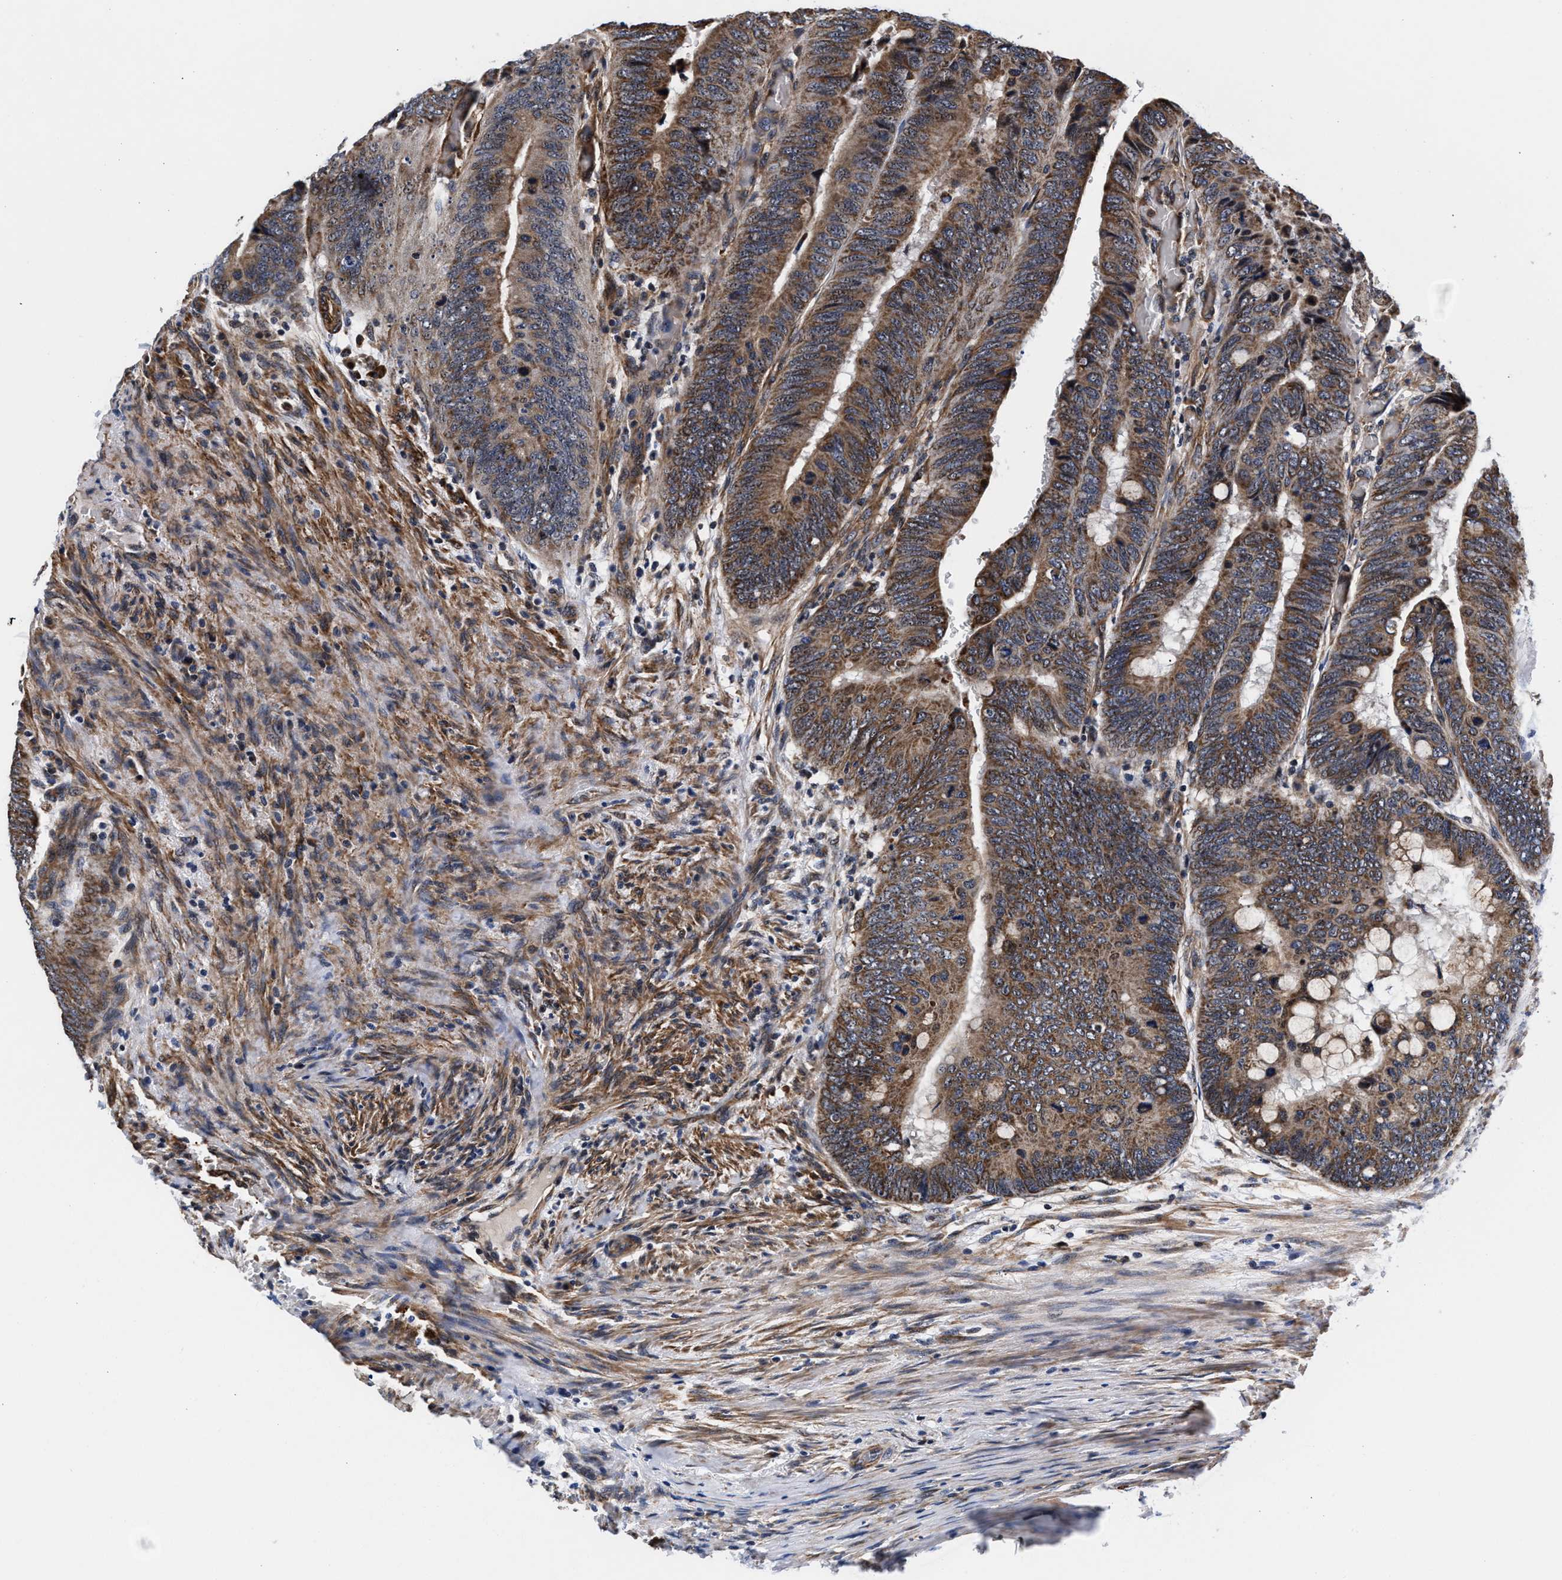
{"staining": {"intensity": "moderate", "quantity": ">75%", "location": "cytoplasmic/membranous"}, "tissue": "colorectal cancer", "cell_type": "Tumor cells", "image_type": "cancer", "snomed": [{"axis": "morphology", "description": "Normal tissue, NOS"}, {"axis": "morphology", "description": "Adenocarcinoma, NOS"}, {"axis": "topography", "description": "Rectum"}, {"axis": "topography", "description": "Peripheral nerve tissue"}], "caption": "This photomicrograph reveals immunohistochemistry staining of human colorectal adenocarcinoma, with medium moderate cytoplasmic/membranous staining in about >75% of tumor cells.", "gene": "SGK1", "patient": {"sex": "male", "age": 92}}